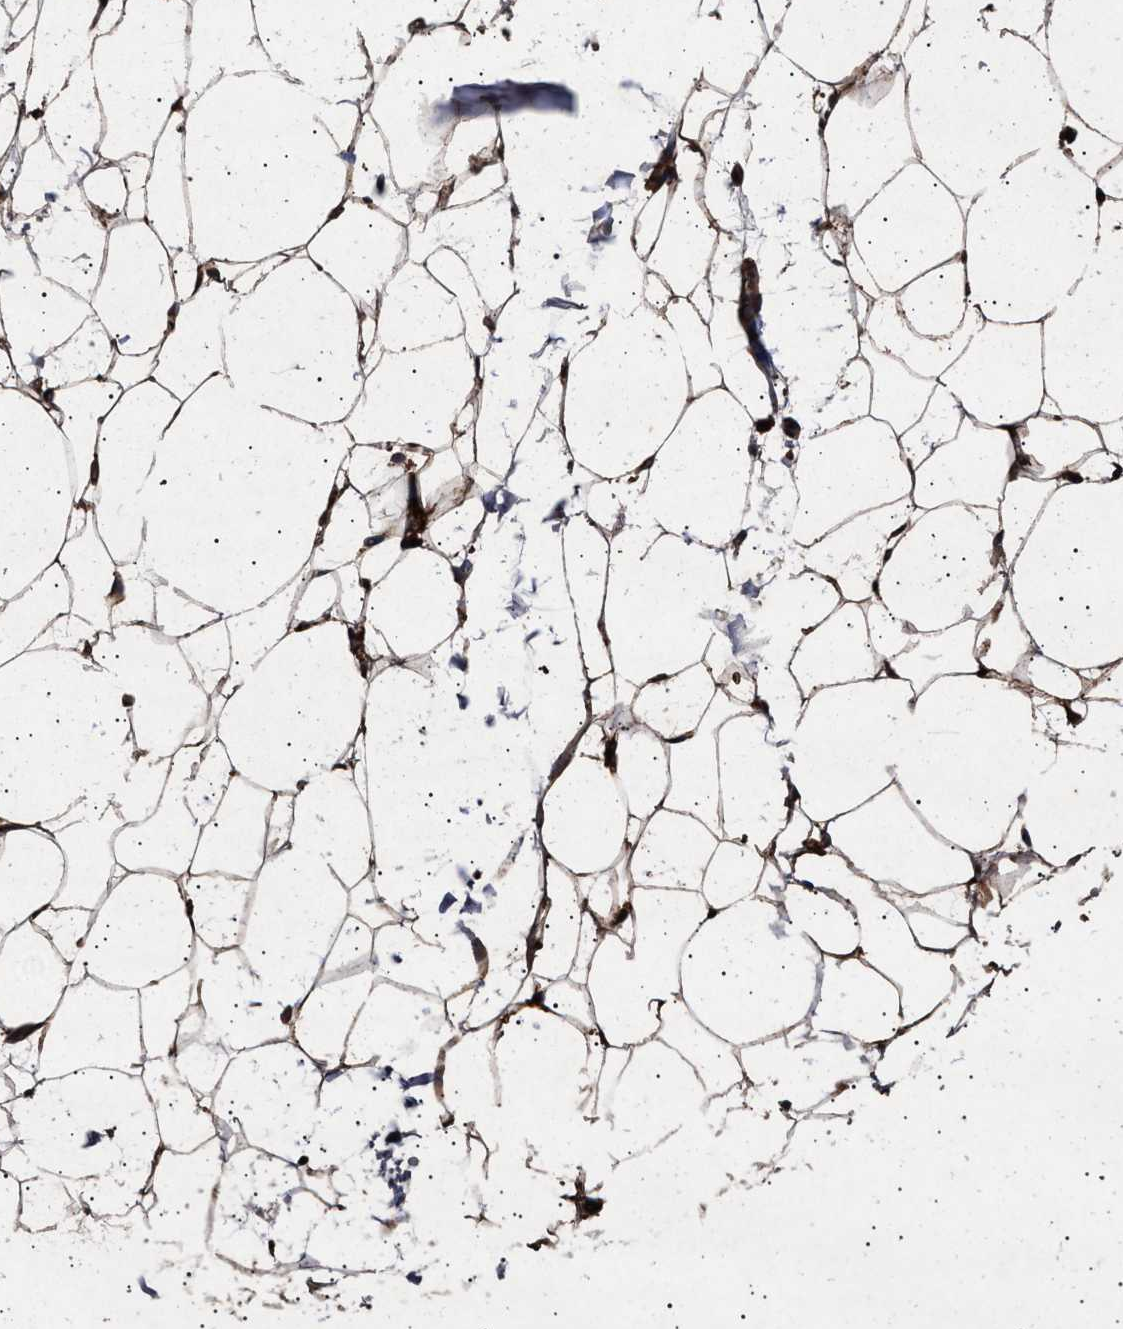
{"staining": {"intensity": "strong", "quantity": ">75%", "location": "cytoplasmic/membranous"}, "tissue": "adipose tissue", "cell_type": "Adipocytes", "image_type": "normal", "snomed": [{"axis": "morphology", "description": "Normal tissue, NOS"}, {"axis": "topography", "description": "Breast"}, {"axis": "topography", "description": "Soft tissue"}], "caption": "IHC of normal human adipose tissue displays high levels of strong cytoplasmic/membranous expression in about >75% of adipocytes. The staining was performed using DAB (3,3'-diaminobenzidine) to visualize the protein expression in brown, while the nuclei were stained in blue with hematoxylin (Magnification: 20x).", "gene": "ITGB5", "patient": {"sex": "female", "age": 75}}